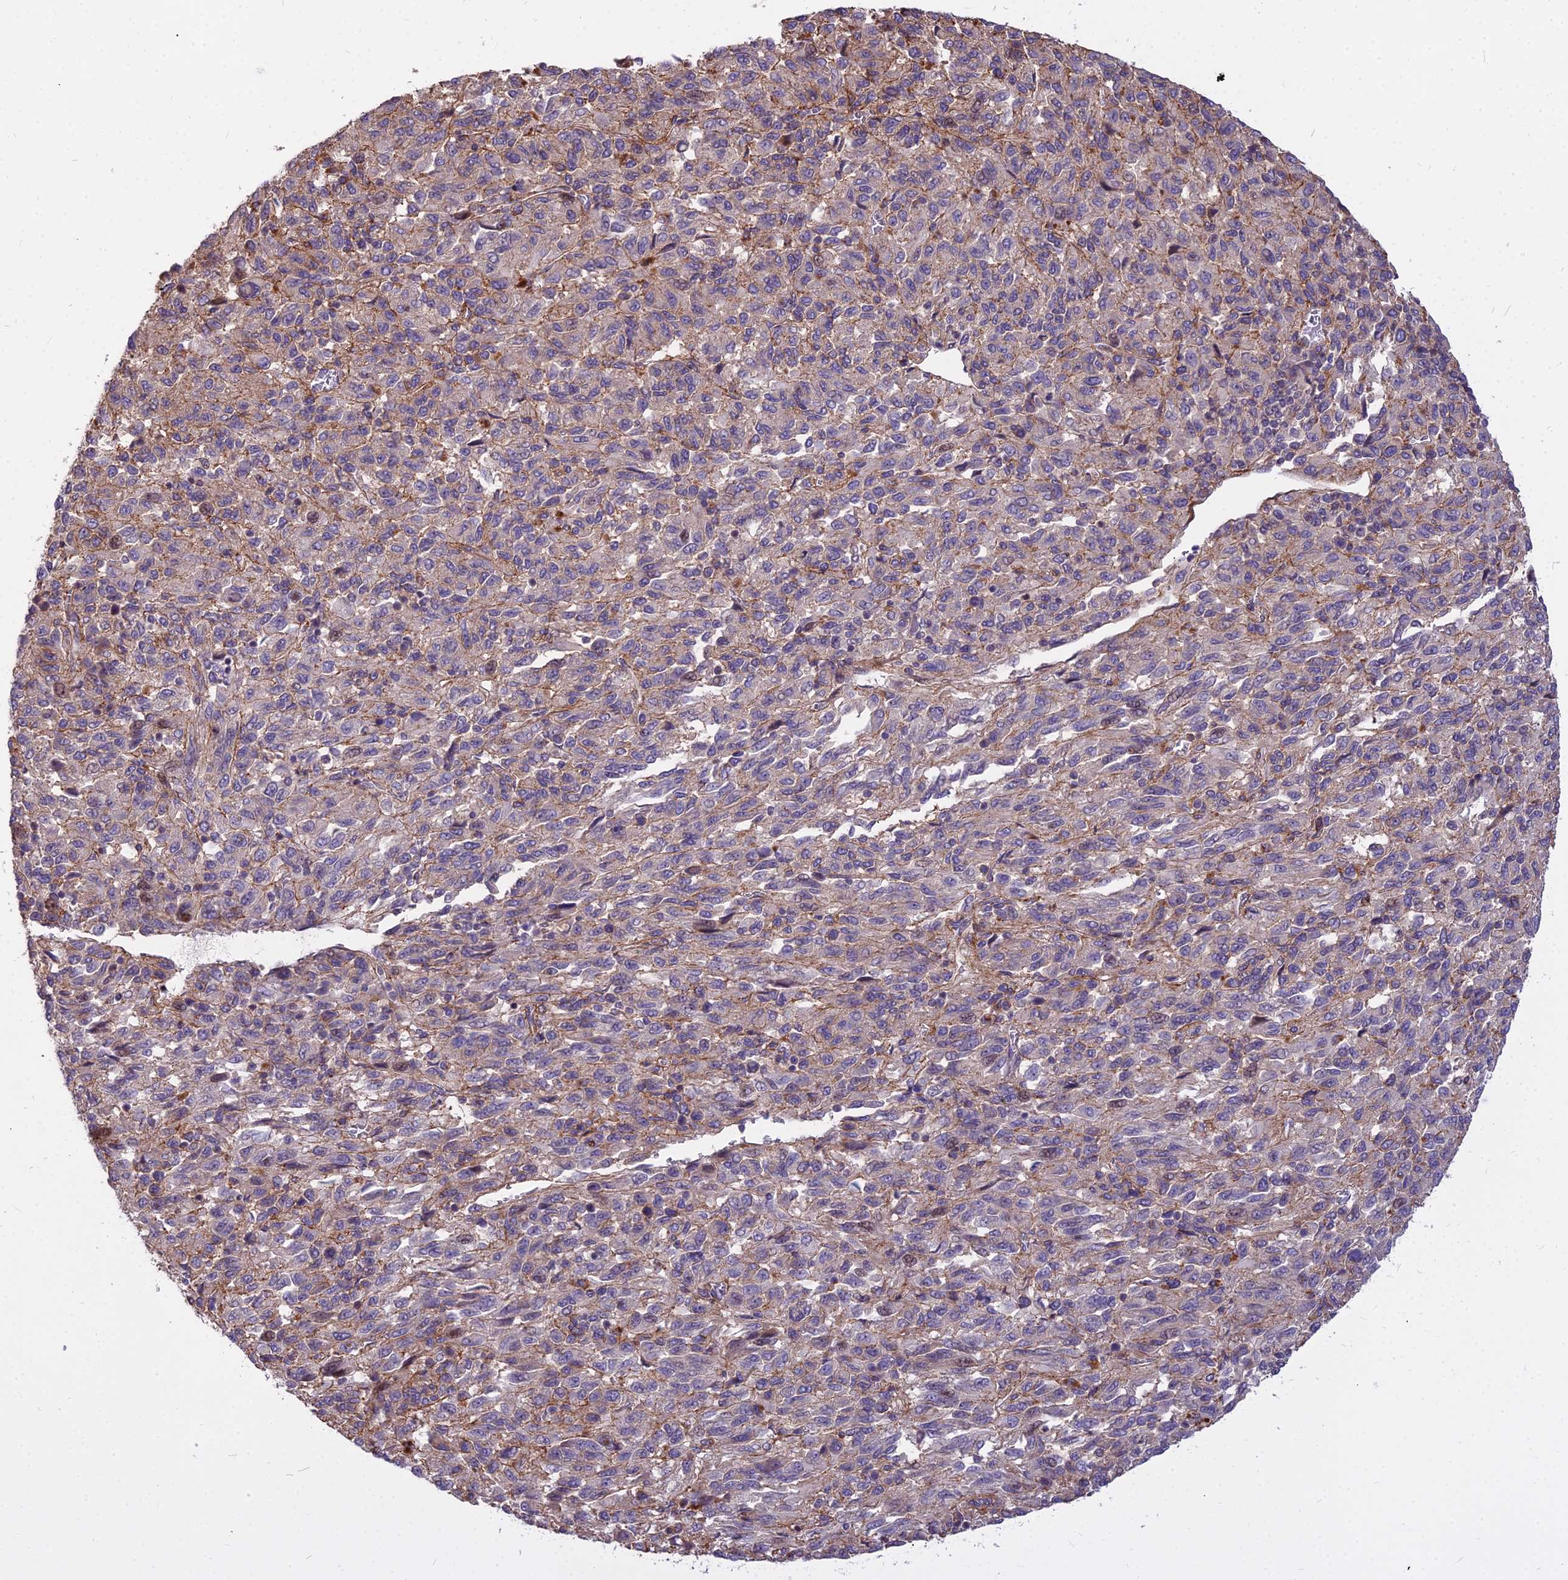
{"staining": {"intensity": "weak", "quantity": "<25%", "location": "cytoplasmic/membranous"}, "tissue": "melanoma", "cell_type": "Tumor cells", "image_type": "cancer", "snomed": [{"axis": "morphology", "description": "Malignant melanoma, Metastatic site"}, {"axis": "topography", "description": "Lung"}], "caption": "High power microscopy histopathology image of an IHC histopathology image of melanoma, revealing no significant staining in tumor cells.", "gene": "GLYATL3", "patient": {"sex": "male", "age": 64}}